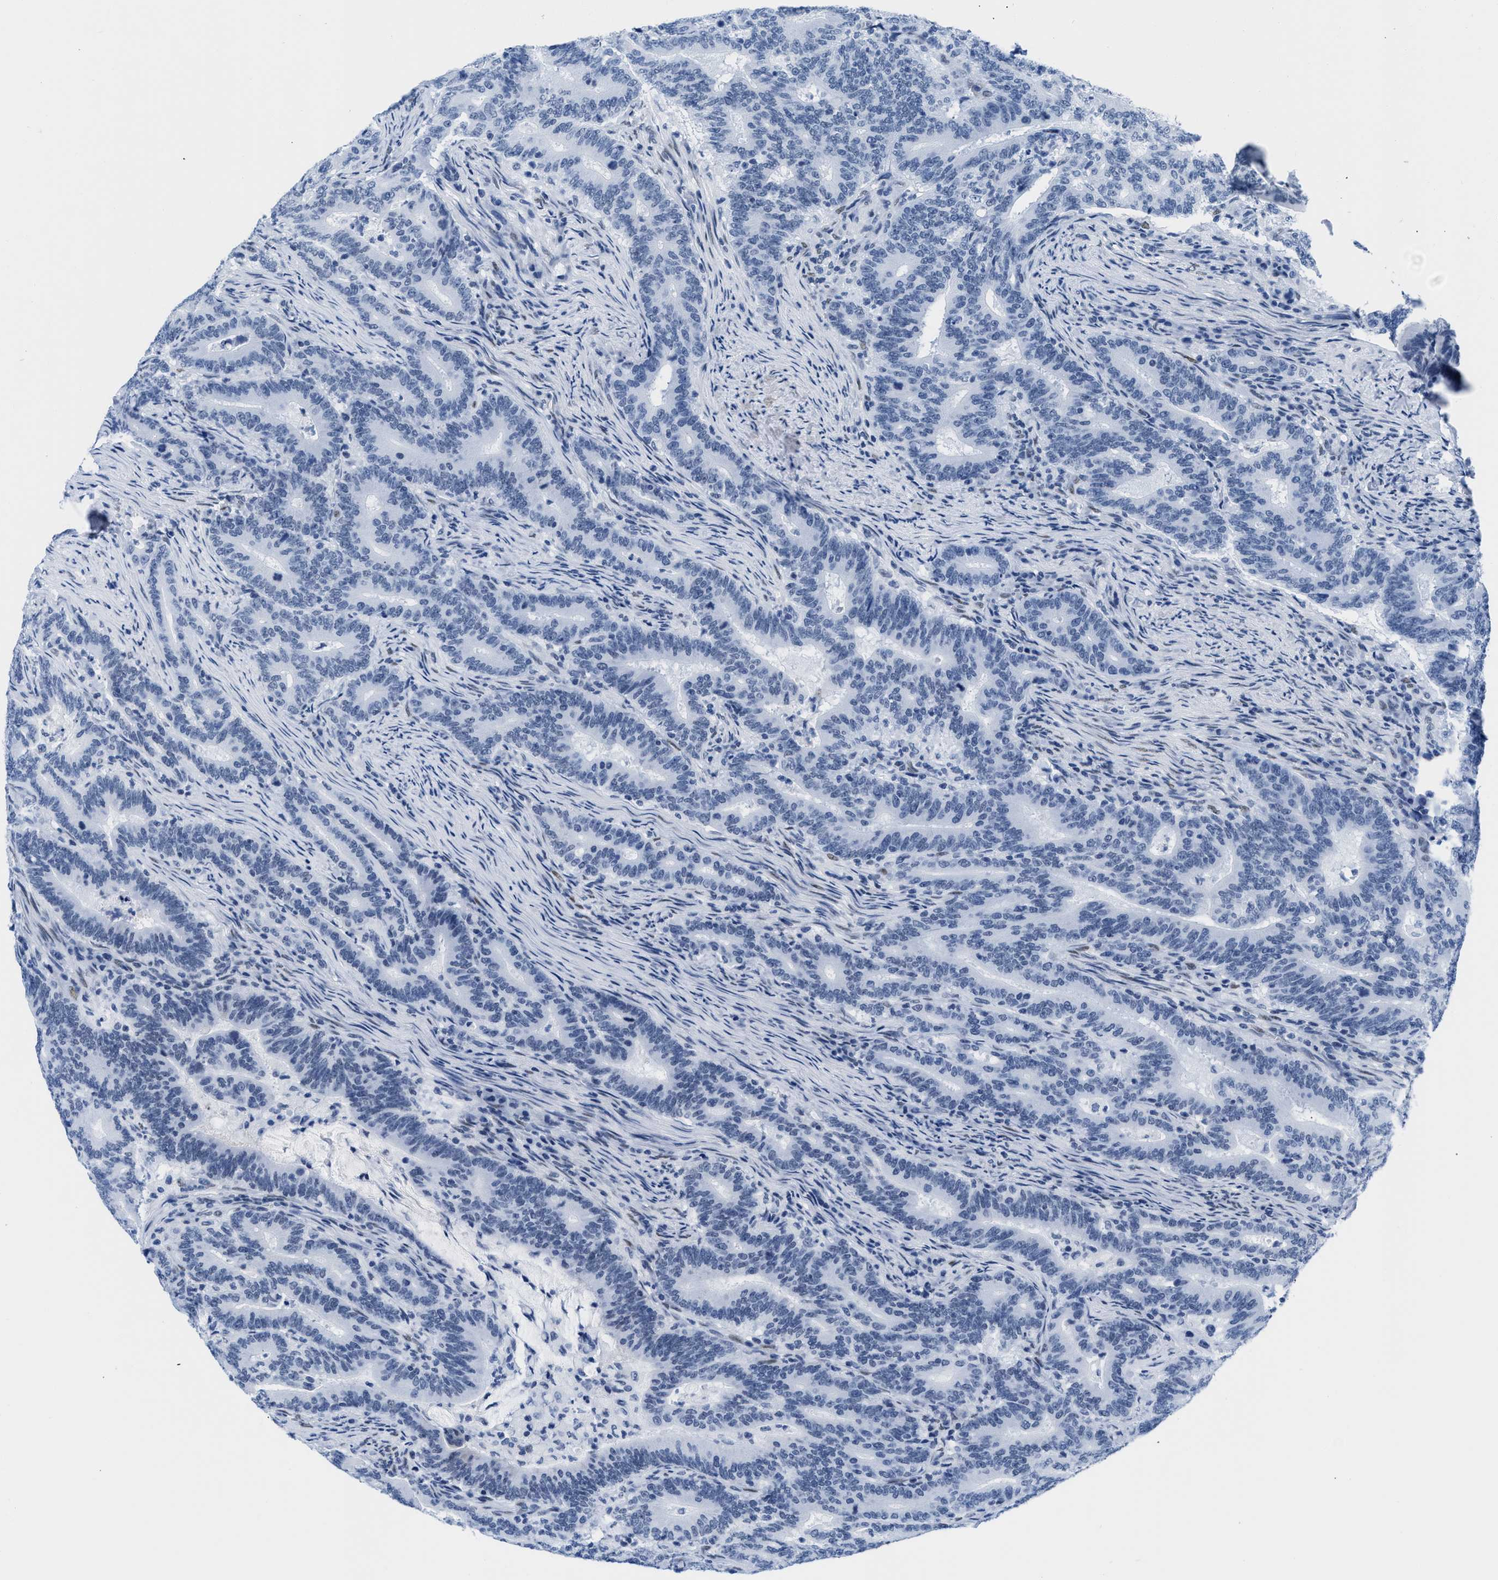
{"staining": {"intensity": "negative", "quantity": "none", "location": "none"}, "tissue": "colorectal cancer", "cell_type": "Tumor cells", "image_type": "cancer", "snomed": [{"axis": "morphology", "description": "Adenocarcinoma, NOS"}, {"axis": "topography", "description": "Colon"}], "caption": "Tumor cells are negative for brown protein staining in adenocarcinoma (colorectal).", "gene": "CTBP1", "patient": {"sex": "female", "age": 66}}